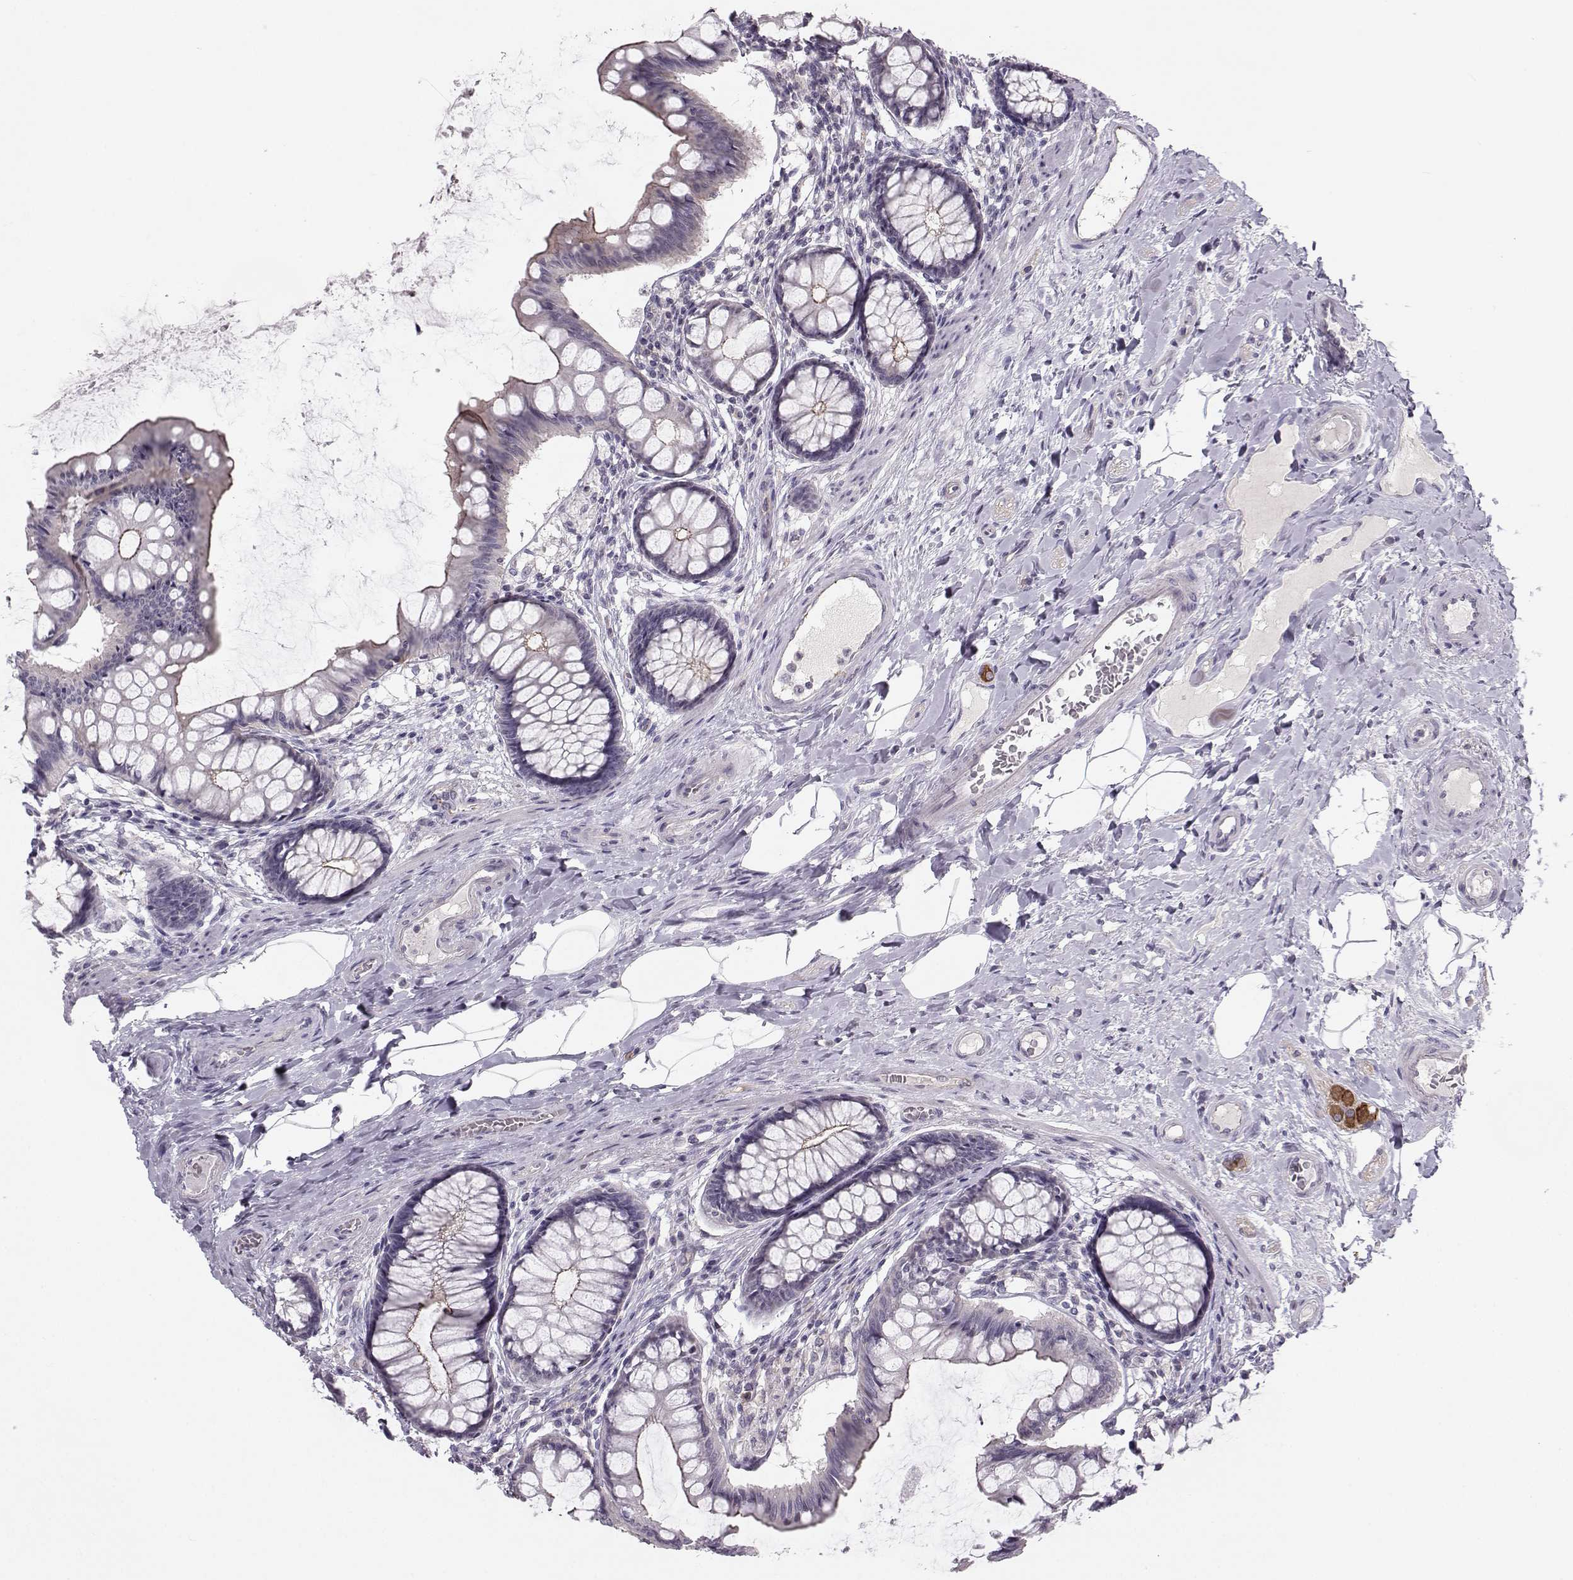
{"staining": {"intensity": "negative", "quantity": "none", "location": "none"}, "tissue": "colon", "cell_type": "Endothelial cells", "image_type": "normal", "snomed": [{"axis": "morphology", "description": "Normal tissue, NOS"}, {"axis": "topography", "description": "Colon"}], "caption": "The micrograph reveals no significant positivity in endothelial cells of colon.", "gene": "MAST1", "patient": {"sex": "female", "age": 65}}